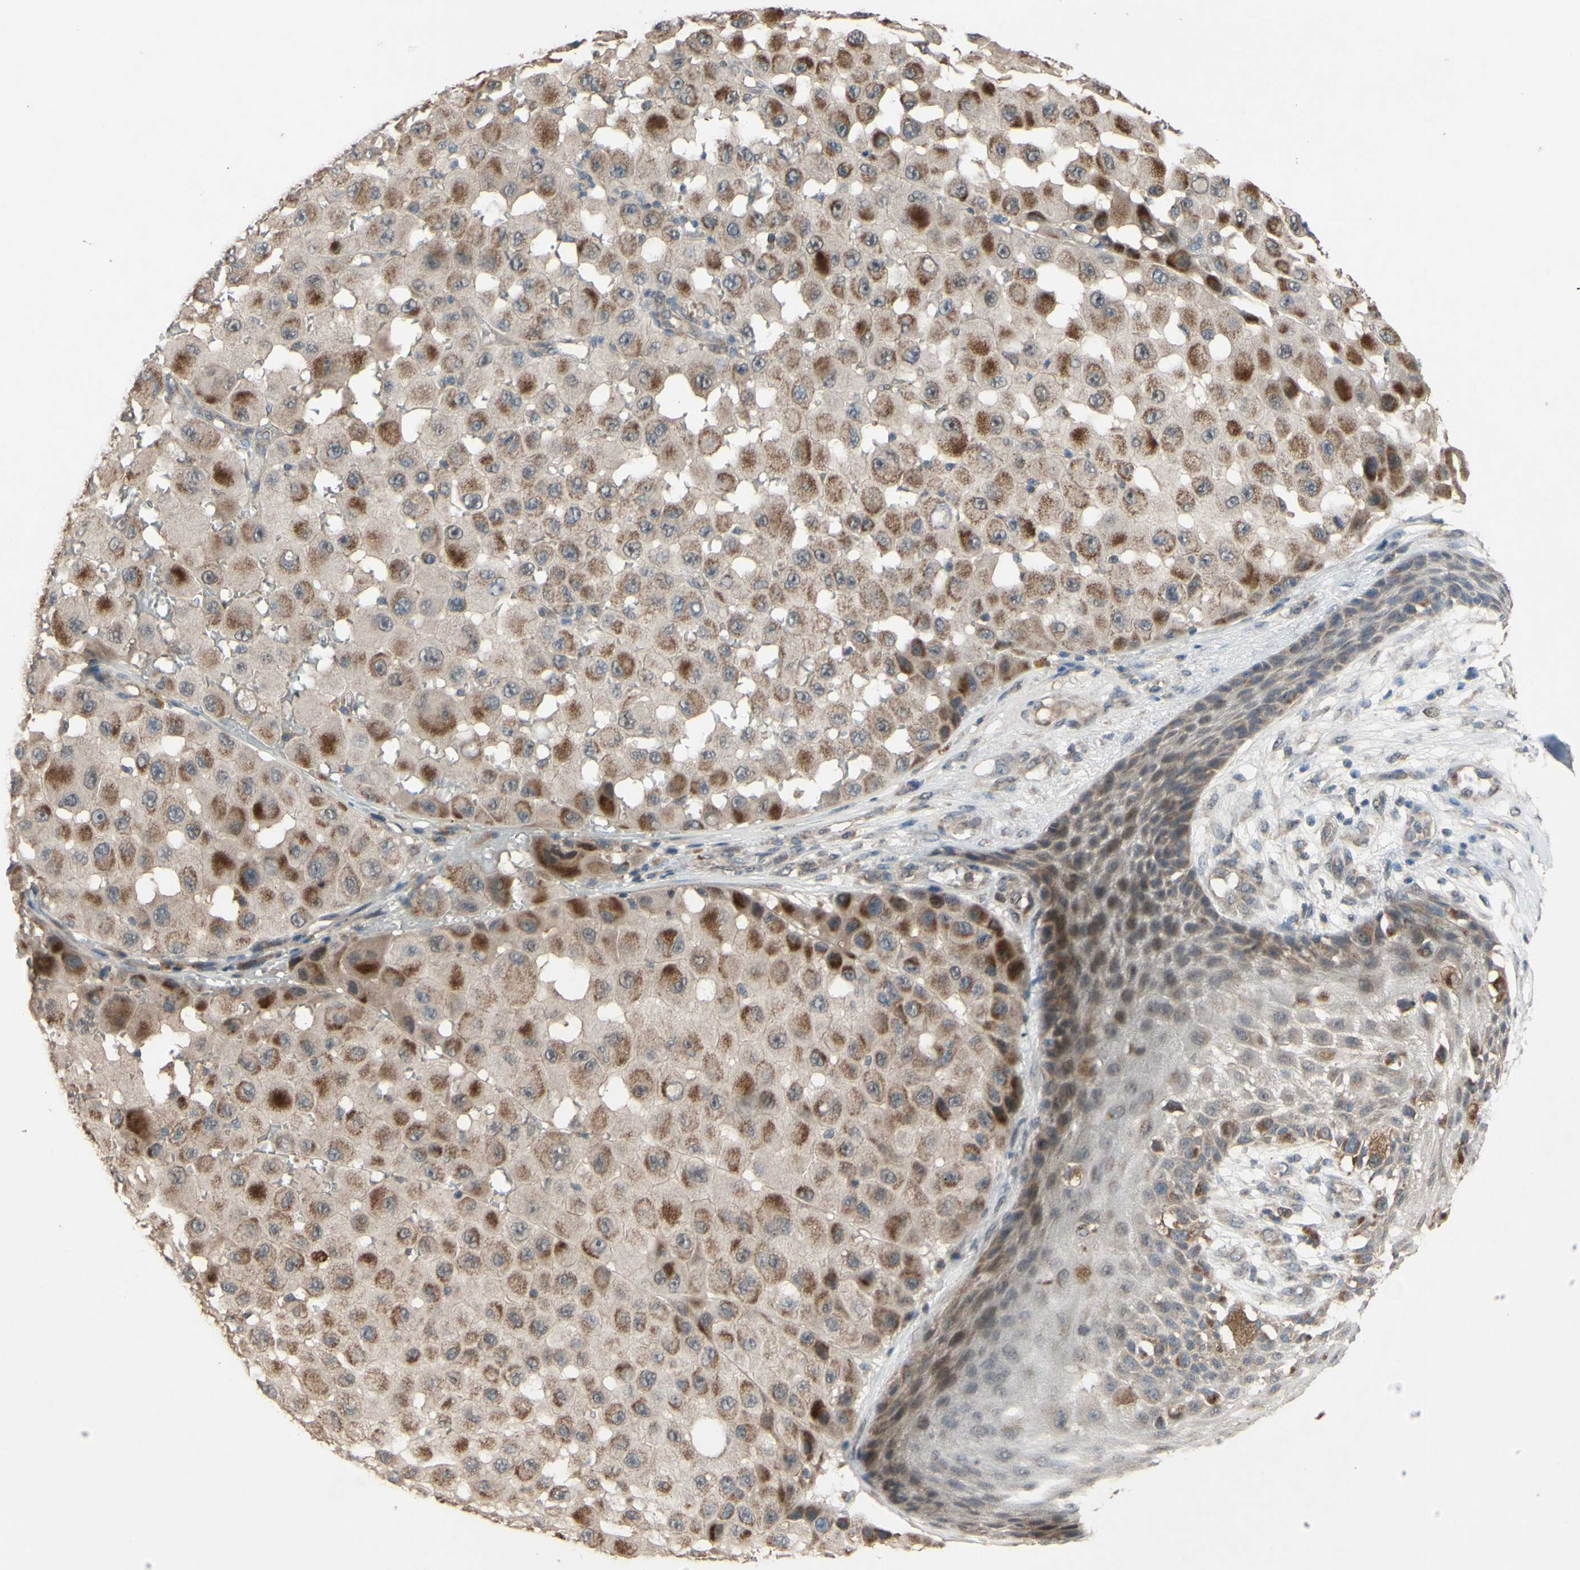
{"staining": {"intensity": "moderate", "quantity": ">75%", "location": "cytoplasmic/membranous"}, "tissue": "melanoma", "cell_type": "Tumor cells", "image_type": "cancer", "snomed": [{"axis": "morphology", "description": "Malignant melanoma, NOS"}, {"axis": "topography", "description": "Skin"}], "caption": "This photomicrograph exhibits IHC staining of human melanoma, with medium moderate cytoplasmic/membranous staining in about >75% of tumor cells.", "gene": "CD164", "patient": {"sex": "female", "age": 81}}